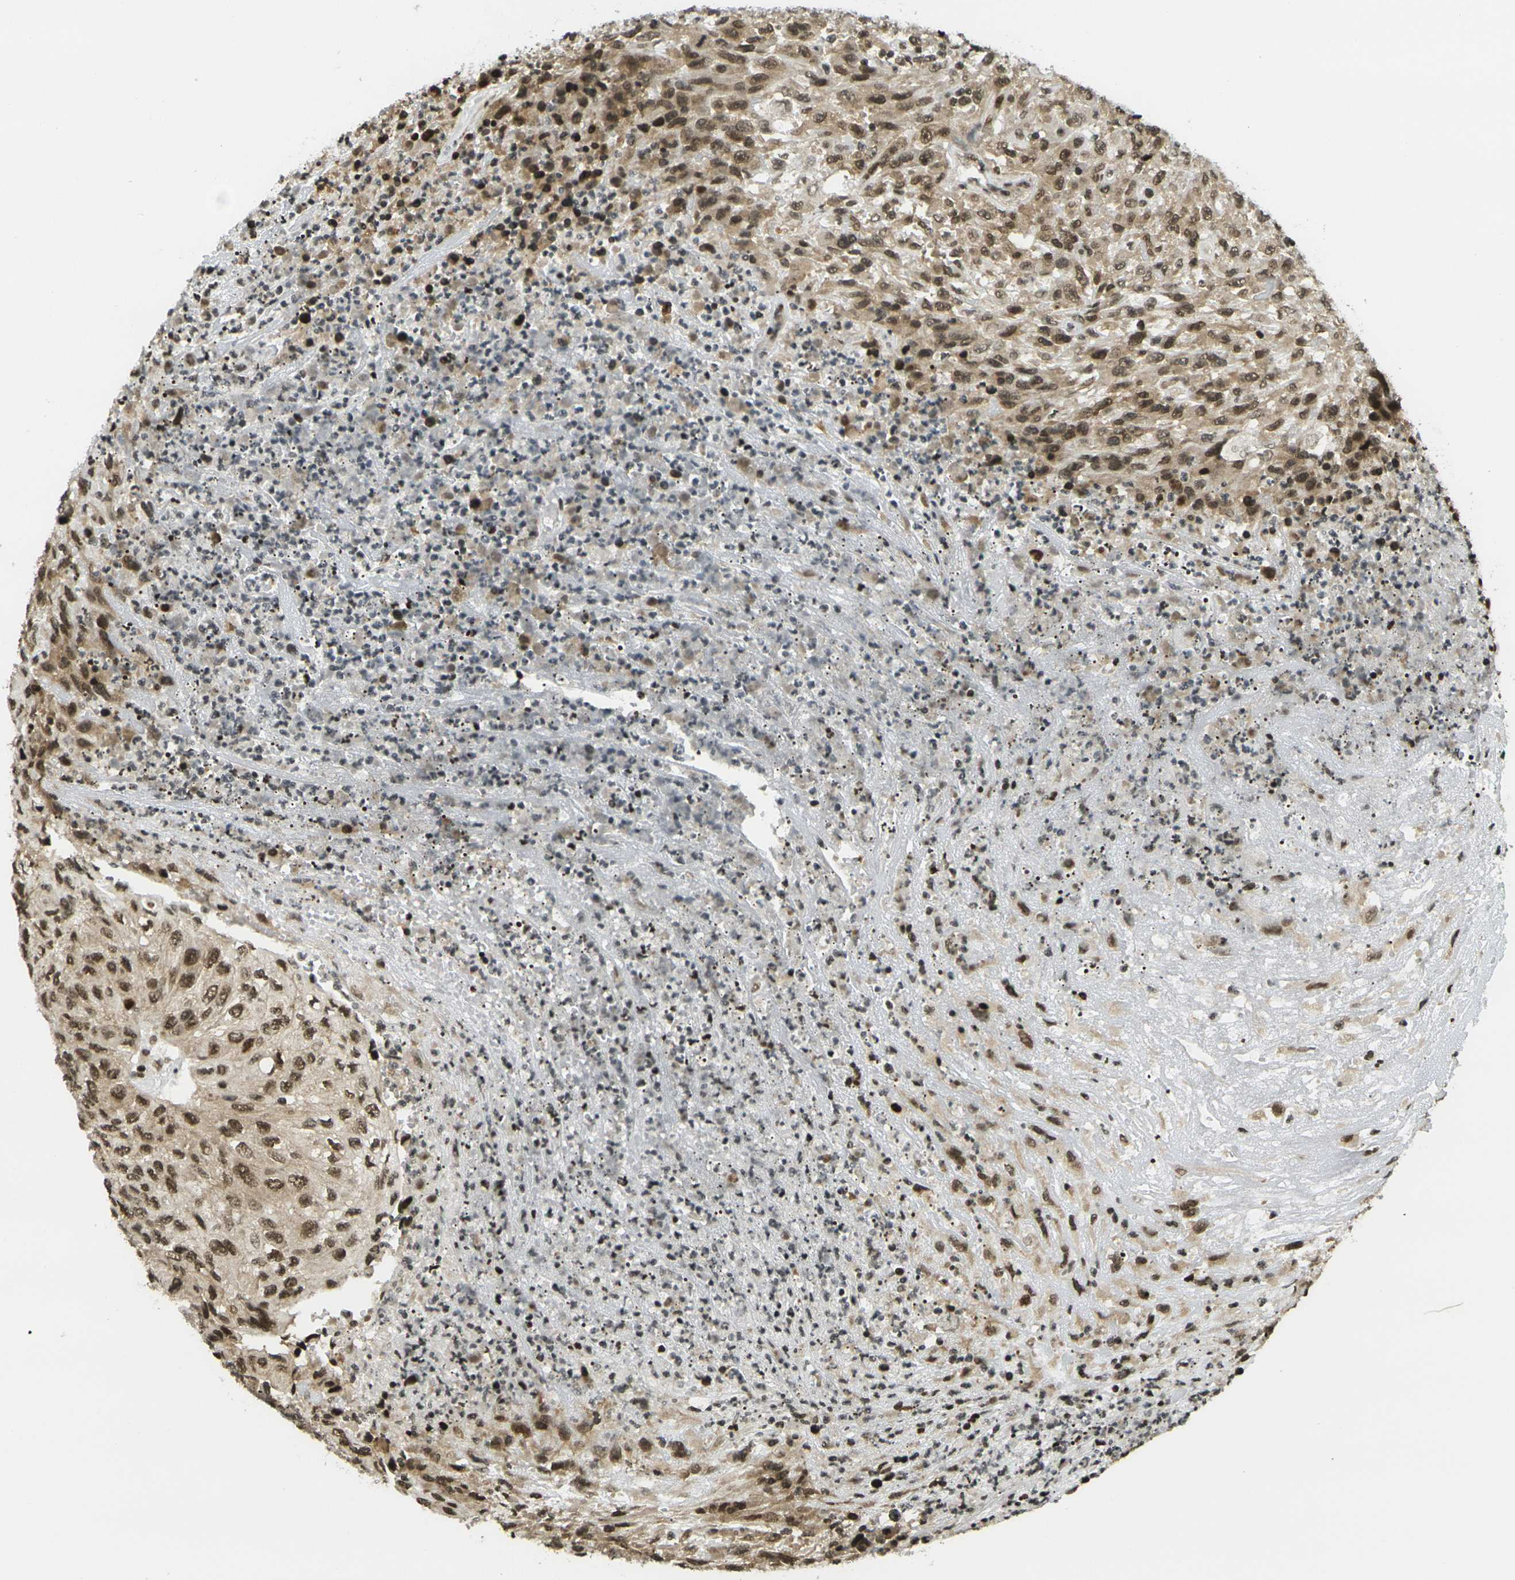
{"staining": {"intensity": "moderate", "quantity": ">75%", "location": "cytoplasmic/membranous,nuclear"}, "tissue": "urothelial cancer", "cell_type": "Tumor cells", "image_type": "cancer", "snomed": [{"axis": "morphology", "description": "Urothelial carcinoma, High grade"}, {"axis": "topography", "description": "Urinary bladder"}], "caption": "Moderate cytoplasmic/membranous and nuclear expression for a protein is seen in about >75% of tumor cells of urothelial carcinoma (high-grade) using immunohistochemistry (IHC).", "gene": "RUVBL2", "patient": {"sex": "male", "age": 66}}